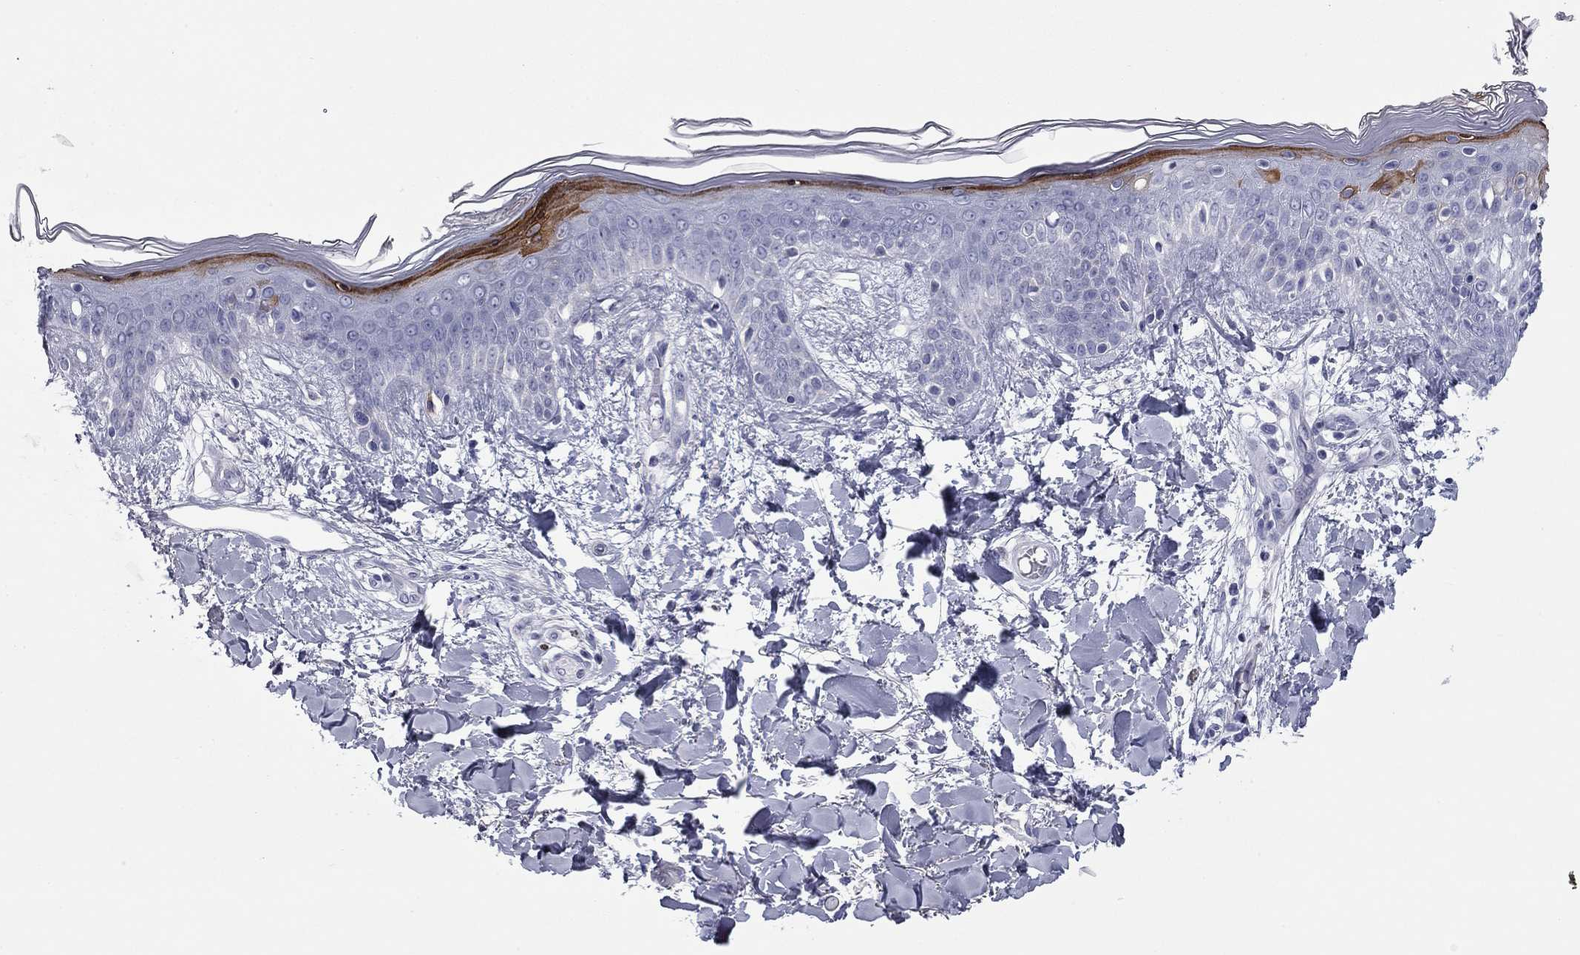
{"staining": {"intensity": "negative", "quantity": "none", "location": "none"}, "tissue": "skin", "cell_type": "Fibroblasts", "image_type": "normal", "snomed": [{"axis": "morphology", "description": "Normal tissue, NOS"}, {"axis": "topography", "description": "Skin"}], "caption": "A photomicrograph of human skin is negative for staining in fibroblasts. Brightfield microscopy of immunohistochemistry (IHC) stained with DAB (3,3'-diaminobenzidine) (brown) and hematoxylin (blue), captured at high magnification.", "gene": "ZP2", "patient": {"sex": "female", "age": 34}}